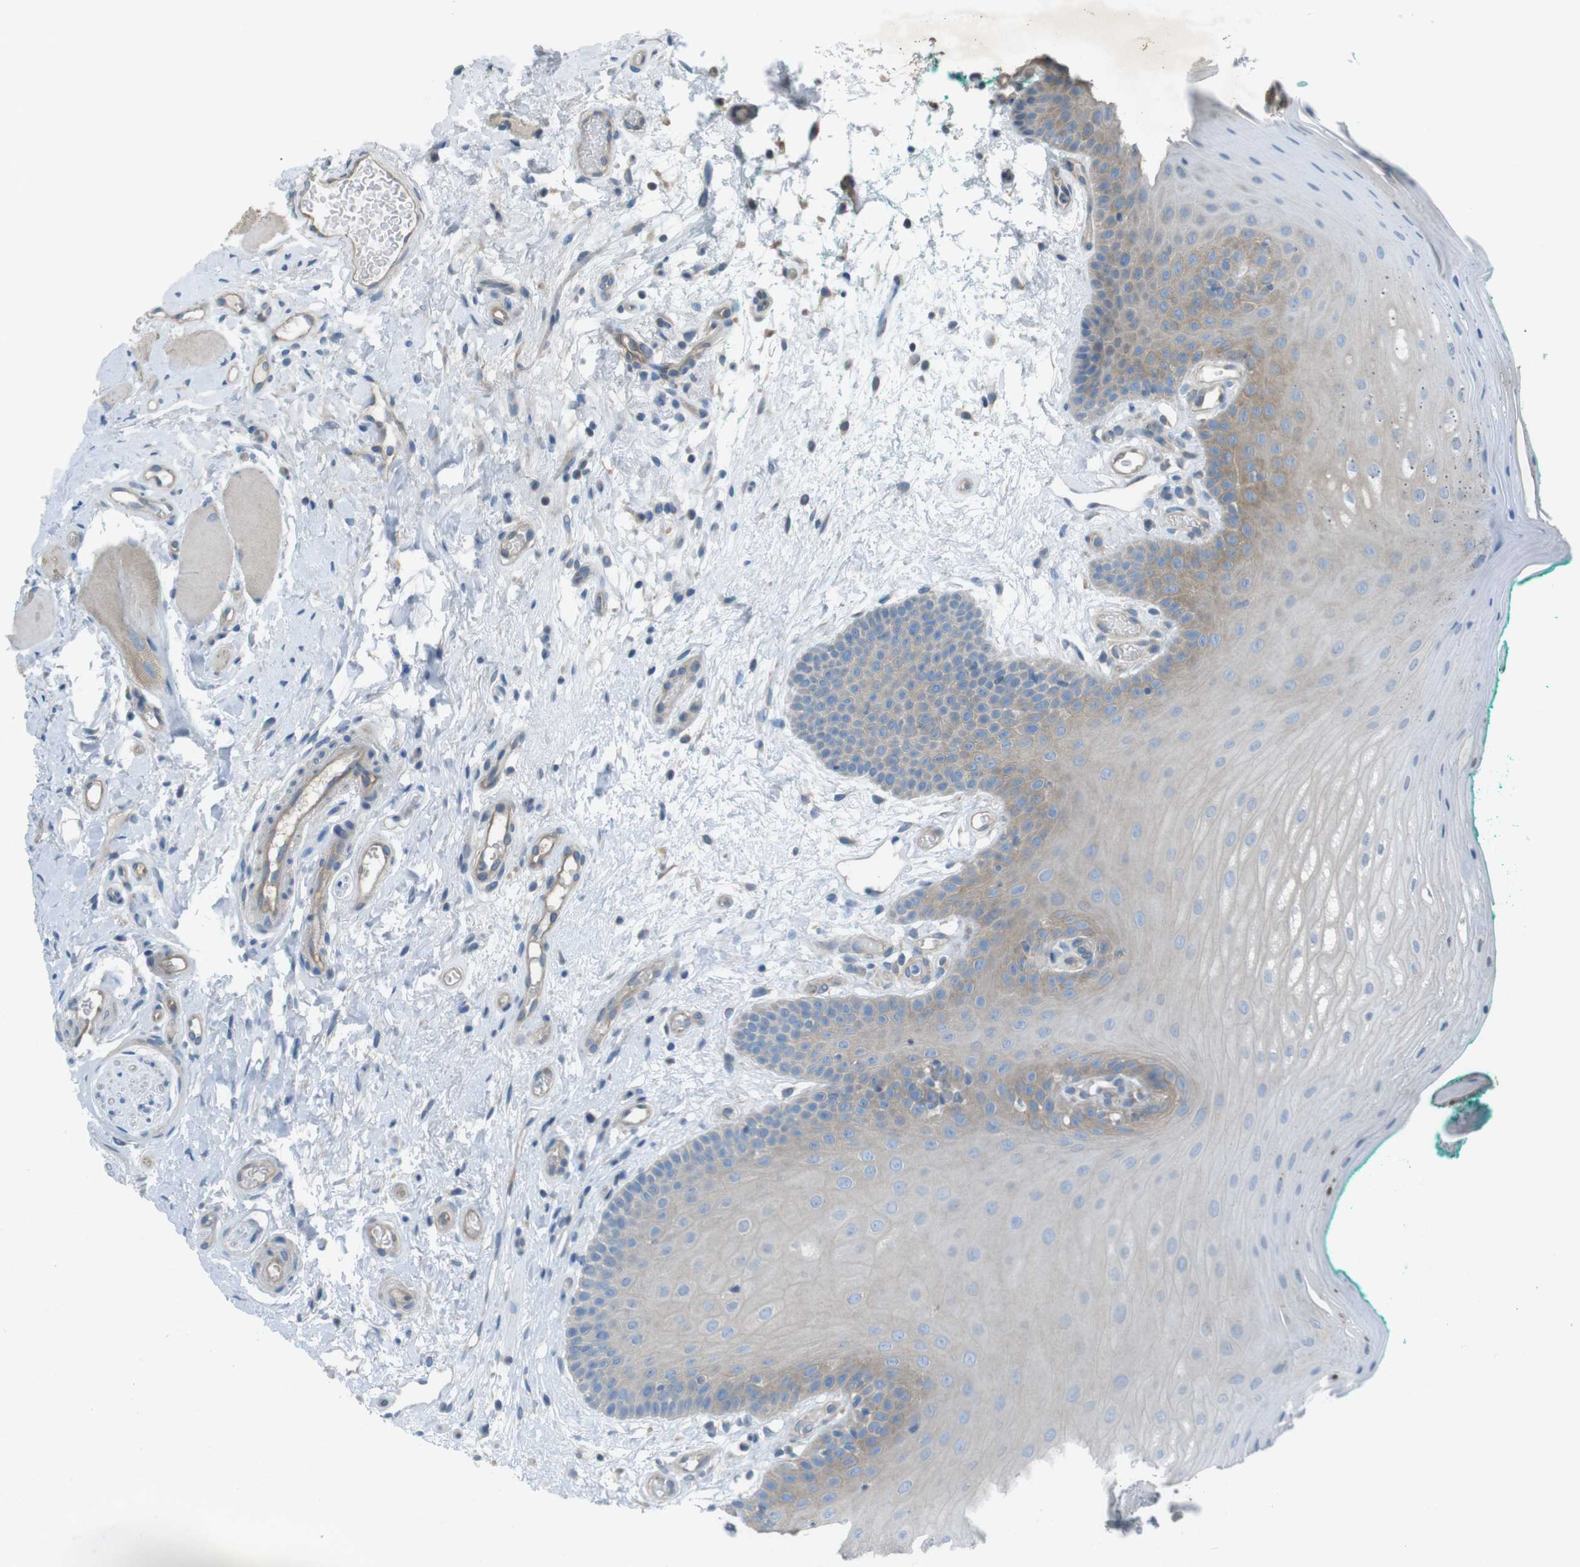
{"staining": {"intensity": "moderate", "quantity": "<25%", "location": "cytoplasmic/membranous"}, "tissue": "oral mucosa", "cell_type": "Squamous epithelial cells", "image_type": "normal", "snomed": [{"axis": "morphology", "description": "Normal tissue, NOS"}, {"axis": "topography", "description": "Skeletal muscle"}, {"axis": "topography", "description": "Oral tissue"}], "caption": "Oral mucosa stained for a protein (brown) exhibits moderate cytoplasmic/membranous positive positivity in approximately <25% of squamous epithelial cells.", "gene": "TMEM41B", "patient": {"sex": "male", "age": 58}}